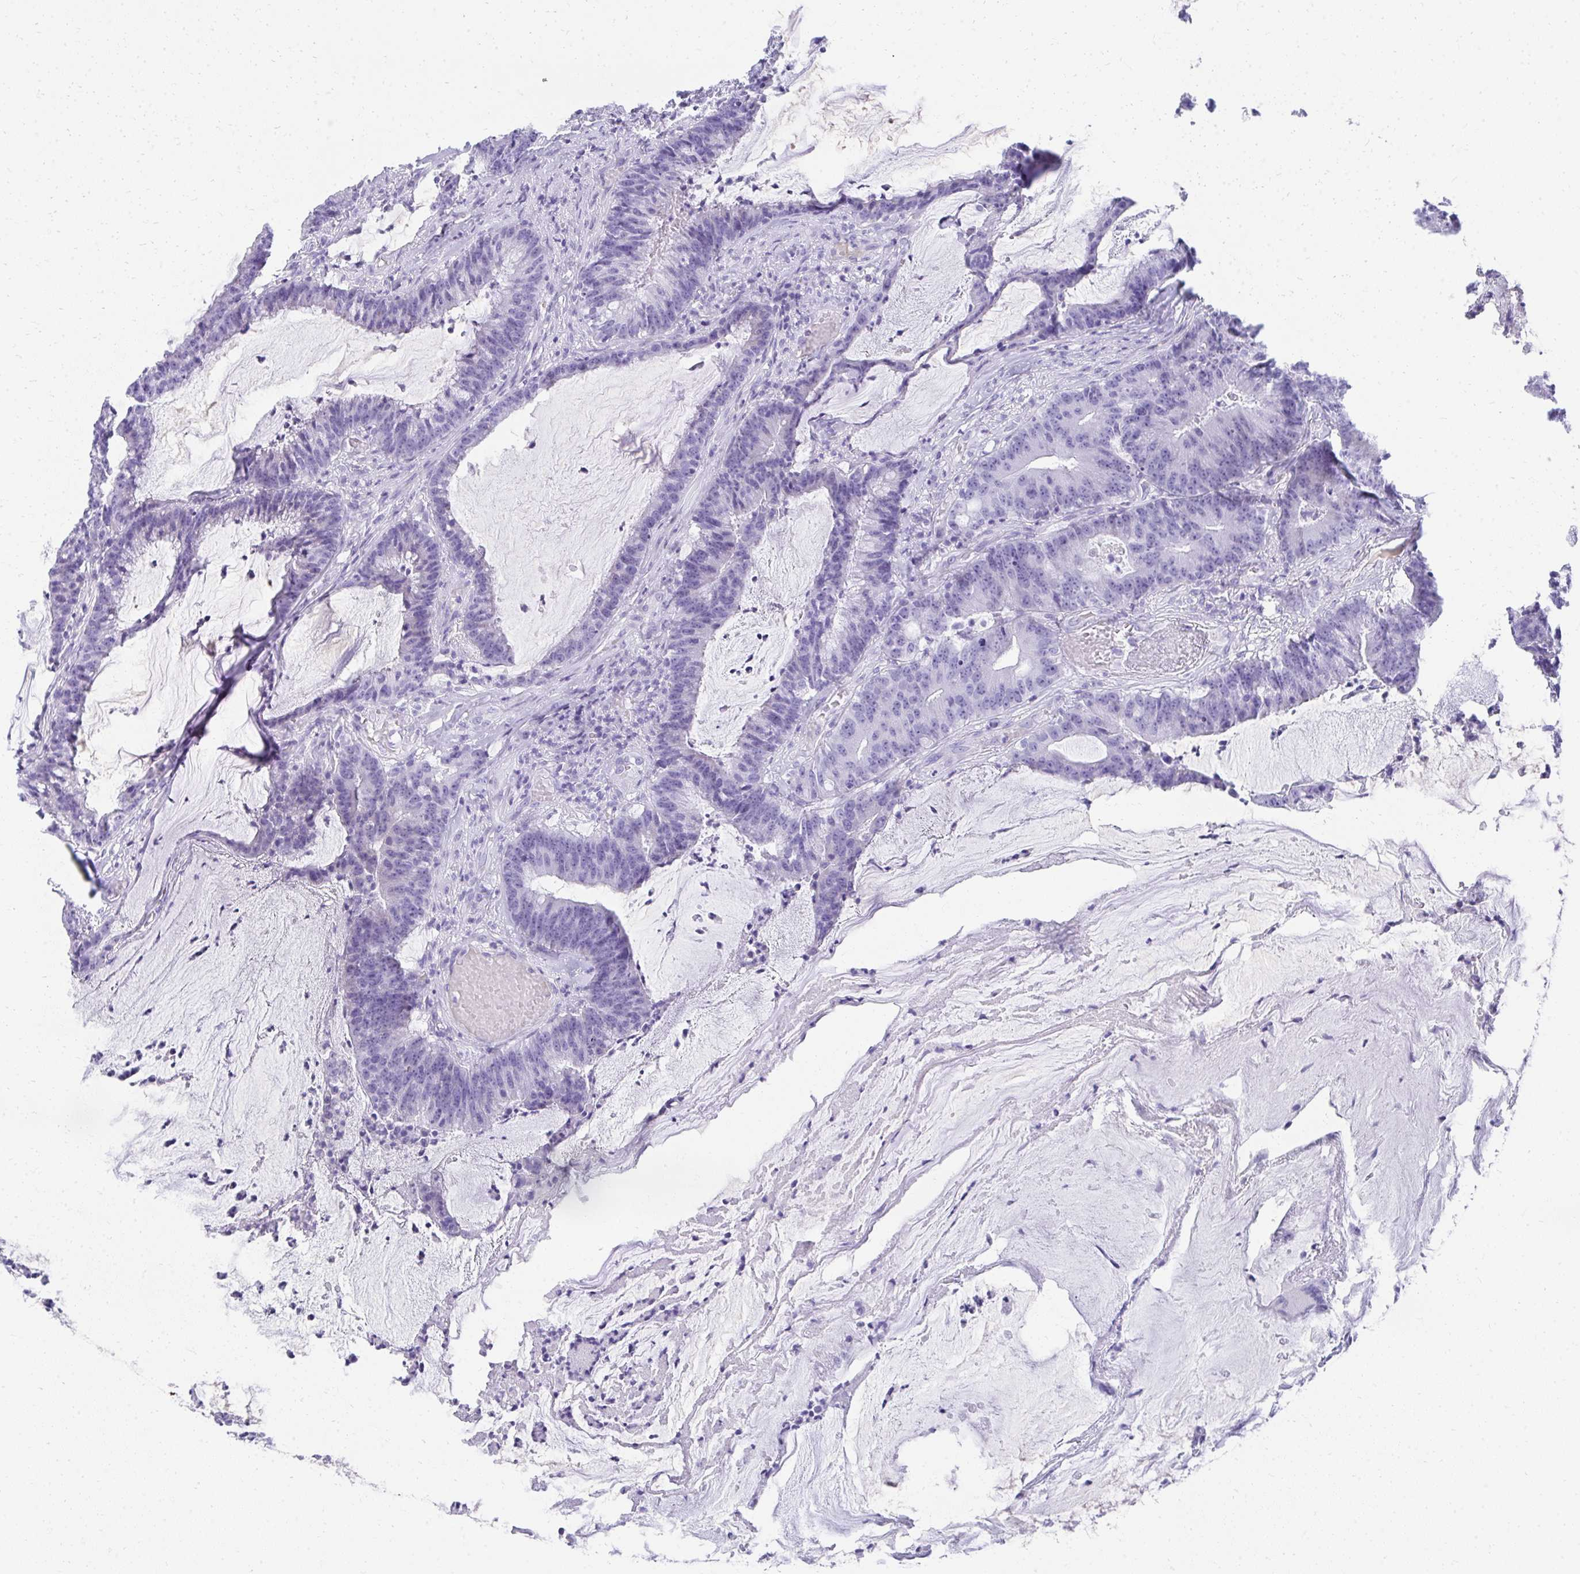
{"staining": {"intensity": "negative", "quantity": "none", "location": "none"}, "tissue": "colorectal cancer", "cell_type": "Tumor cells", "image_type": "cancer", "snomed": [{"axis": "morphology", "description": "Adenocarcinoma, NOS"}, {"axis": "topography", "description": "Colon"}], "caption": "Immunohistochemical staining of colorectal adenocarcinoma reveals no significant expression in tumor cells.", "gene": "TNNT1", "patient": {"sex": "female", "age": 78}}